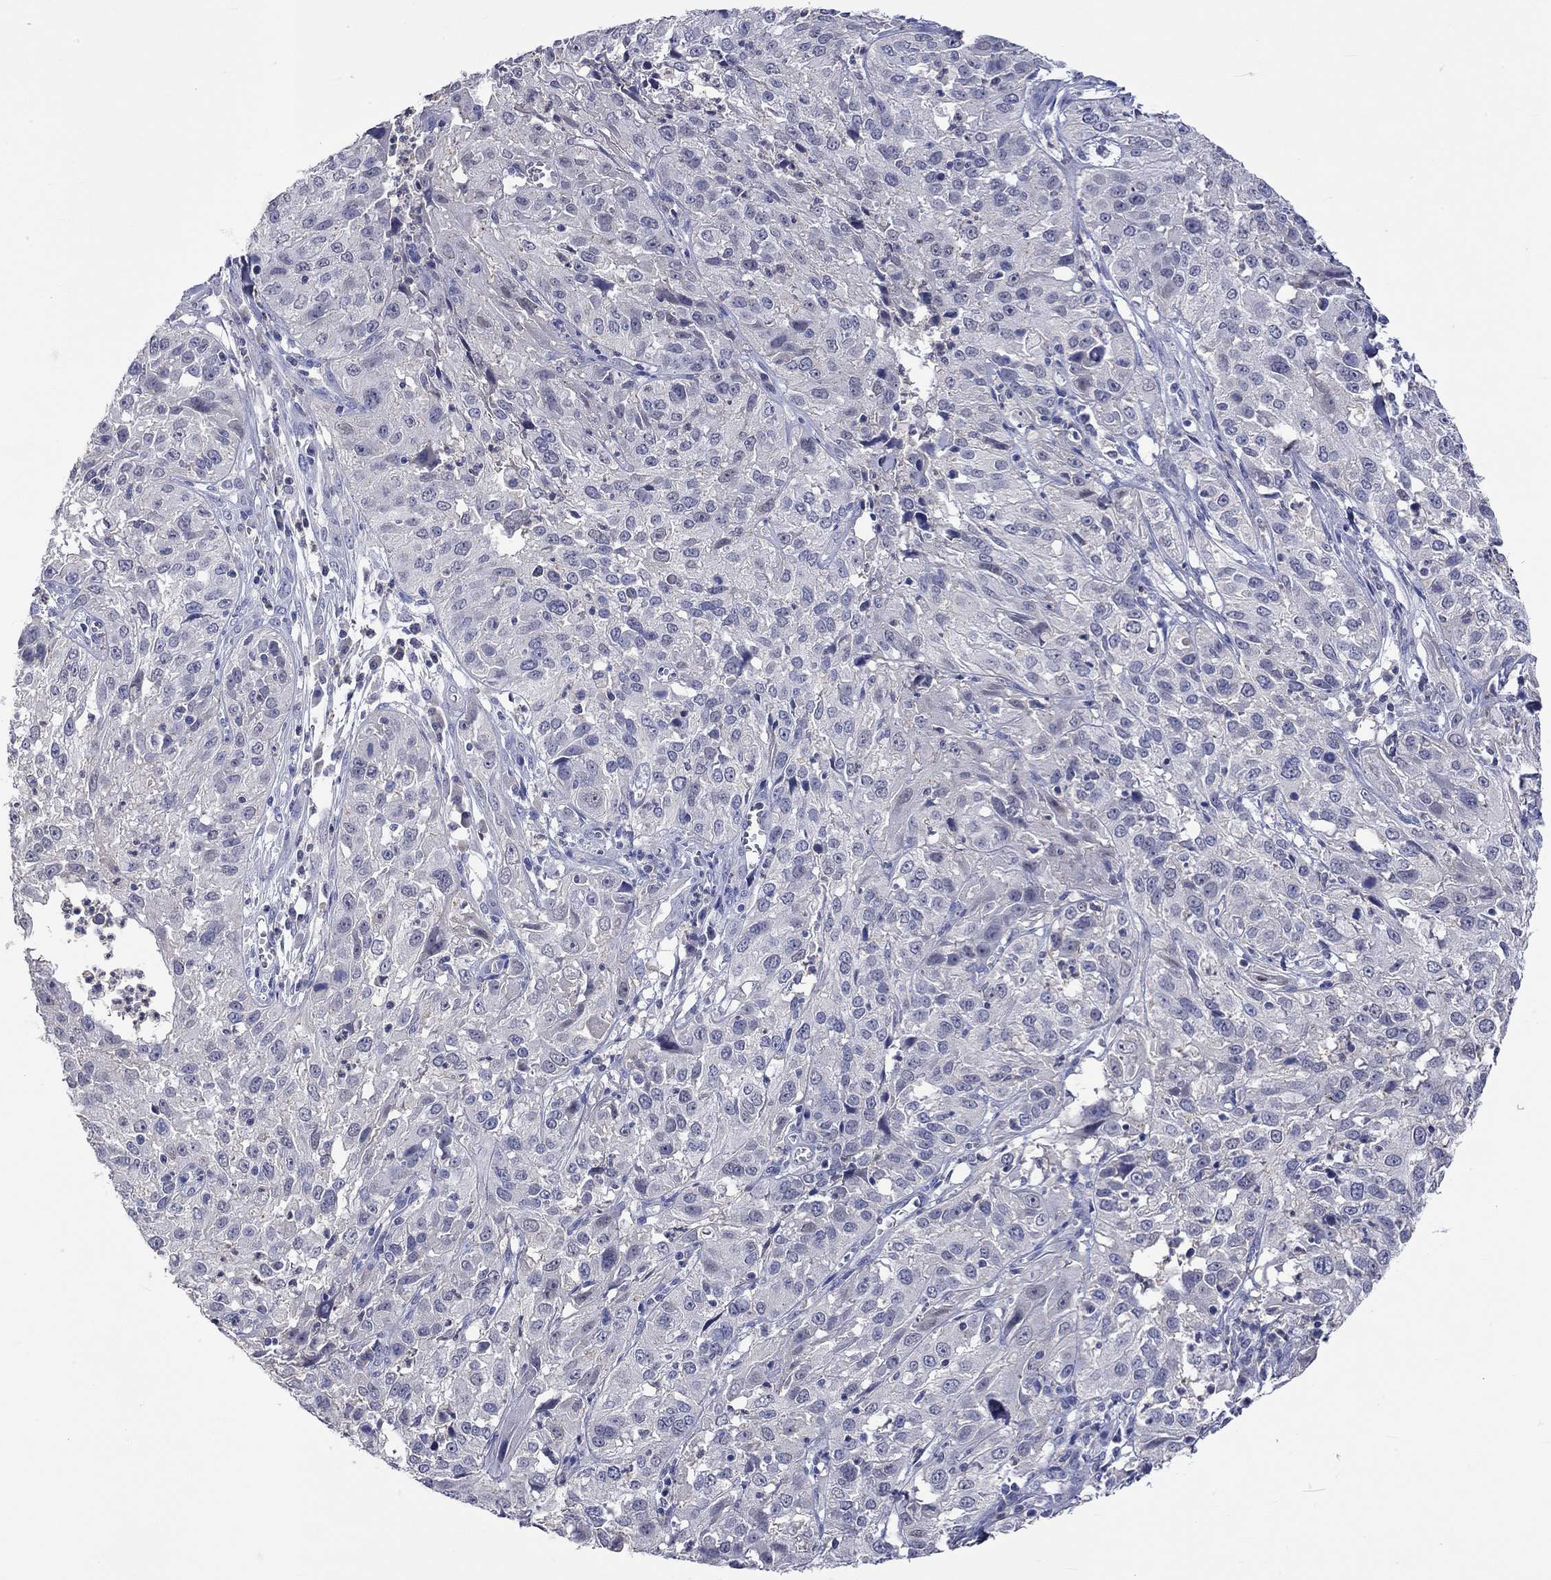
{"staining": {"intensity": "negative", "quantity": "none", "location": "none"}, "tissue": "cervical cancer", "cell_type": "Tumor cells", "image_type": "cancer", "snomed": [{"axis": "morphology", "description": "Squamous cell carcinoma, NOS"}, {"axis": "topography", "description": "Cervix"}], "caption": "Immunohistochemistry (IHC) of cervical cancer demonstrates no positivity in tumor cells.", "gene": "LRFN4", "patient": {"sex": "female", "age": 32}}